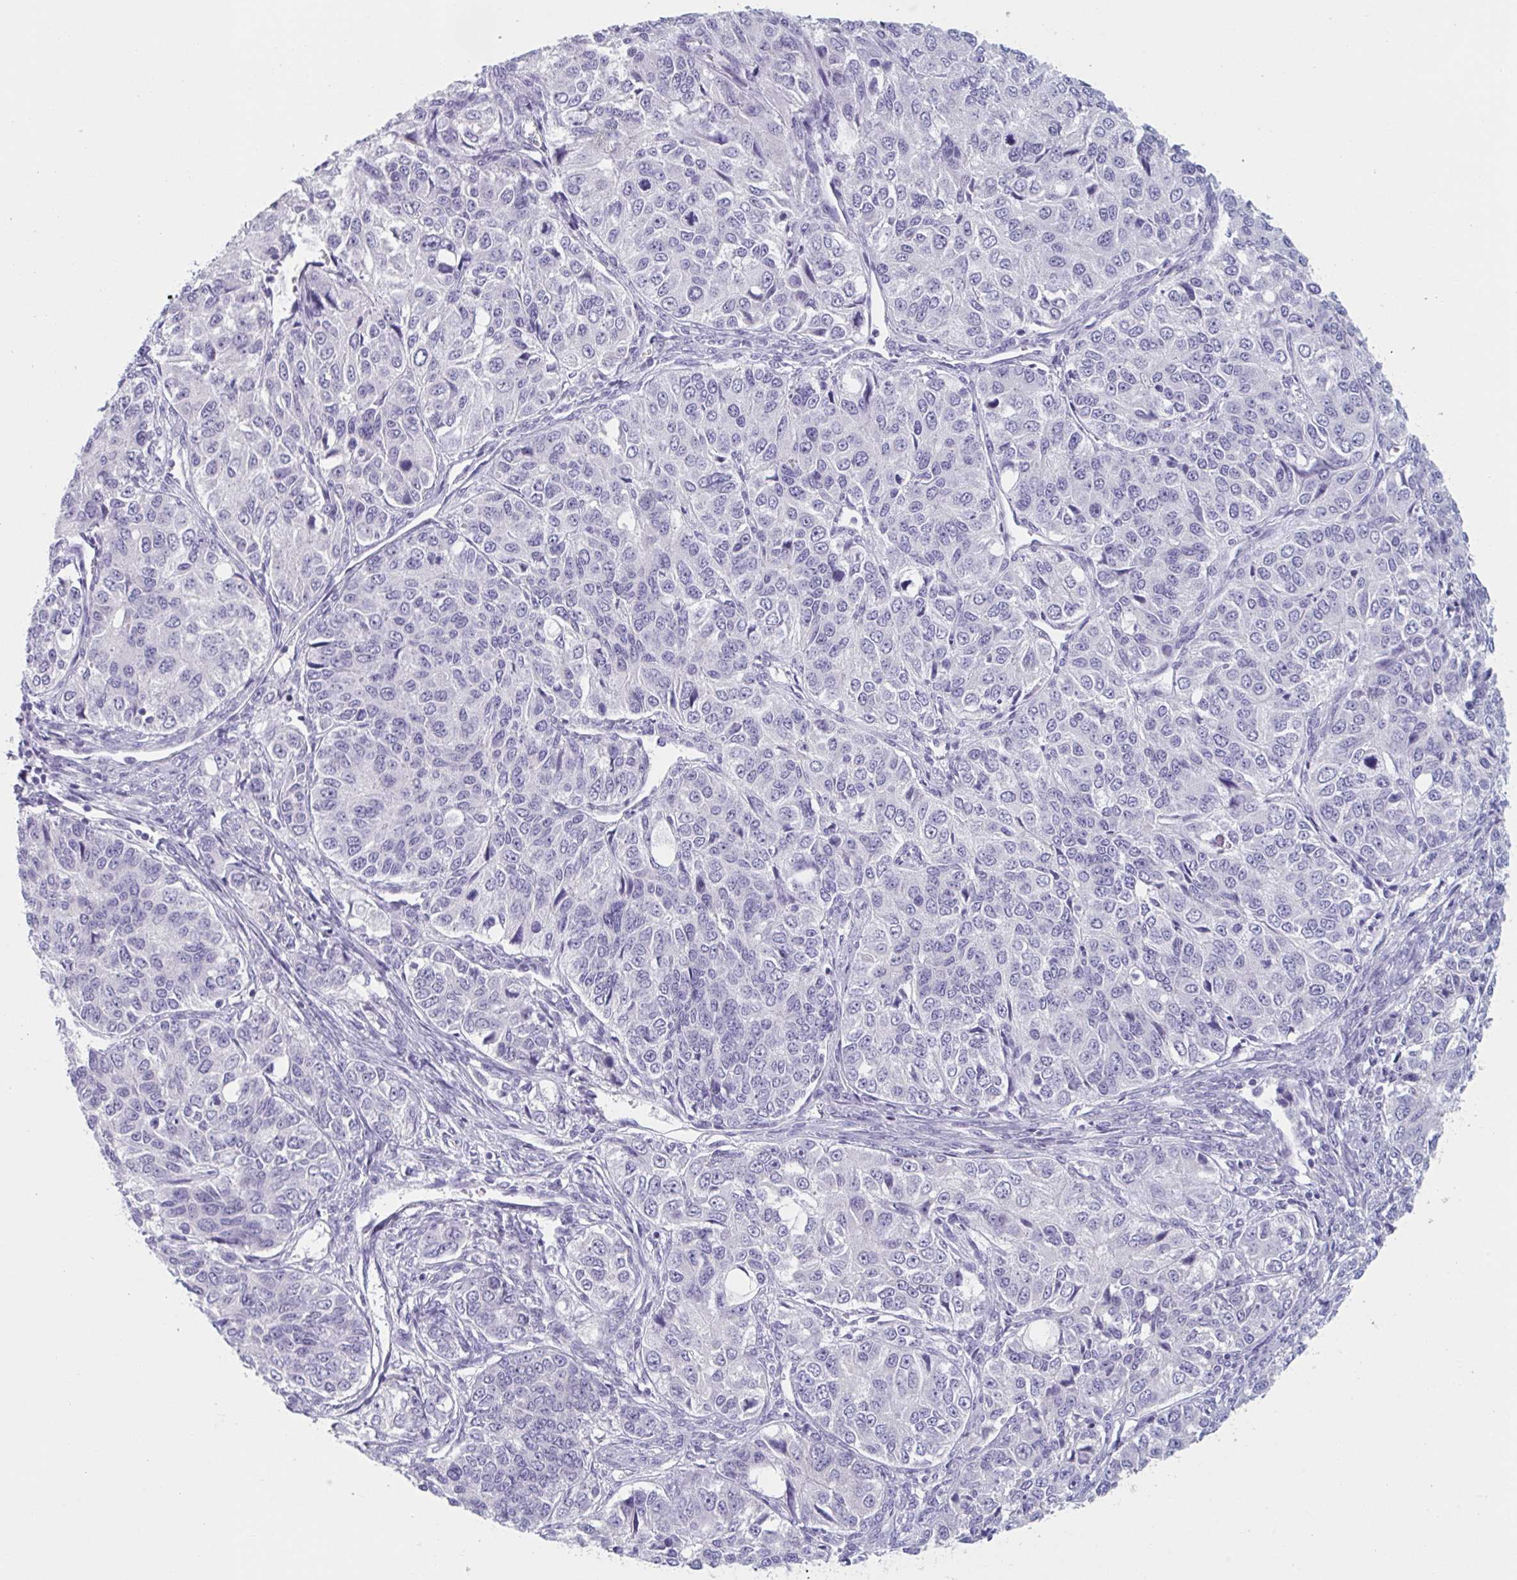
{"staining": {"intensity": "negative", "quantity": "none", "location": "none"}, "tissue": "ovarian cancer", "cell_type": "Tumor cells", "image_type": "cancer", "snomed": [{"axis": "morphology", "description": "Carcinoma, endometroid"}, {"axis": "topography", "description": "Ovary"}], "caption": "A histopathology image of human ovarian cancer (endometroid carcinoma) is negative for staining in tumor cells.", "gene": "HSD11B2", "patient": {"sex": "female", "age": 51}}